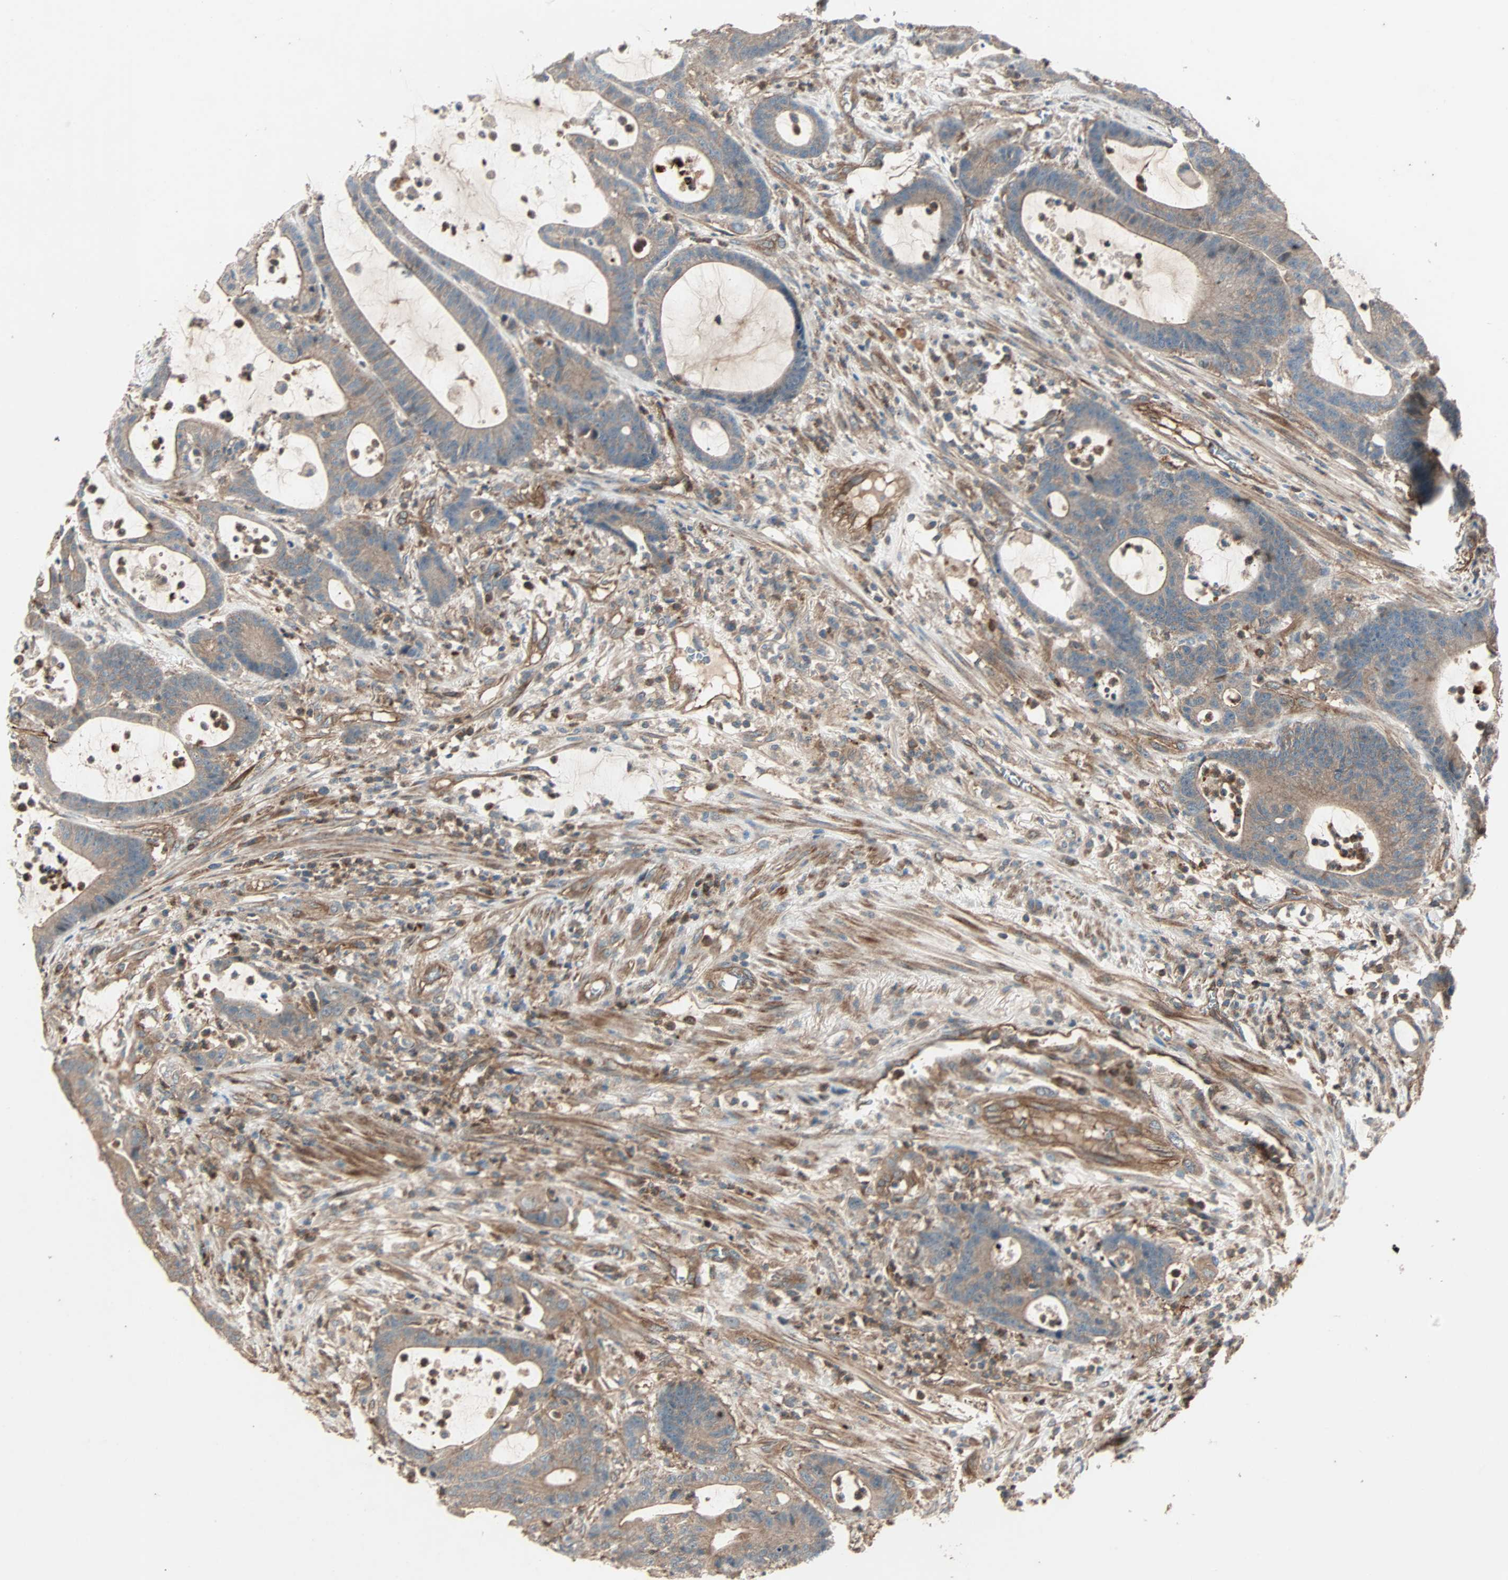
{"staining": {"intensity": "weak", "quantity": ">75%", "location": "cytoplasmic/membranous"}, "tissue": "colorectal cancer", "cell_type": "Tumor cells", "image_type": "cancer", "snomed": [{"axis": "morphology", "description": "Adenocarcinoma, NOS"}, {"axis": "topography", "description": "Colon"}], "caption": "Immunohistochemistry (IHC) of adenocarcinoma (colorectal) displays low levels of weak cytoplasmic/membranous positivity in about >75% of tumor cells.", "gene": "GCK", "patient": {"sex": "female", "age": 84}}